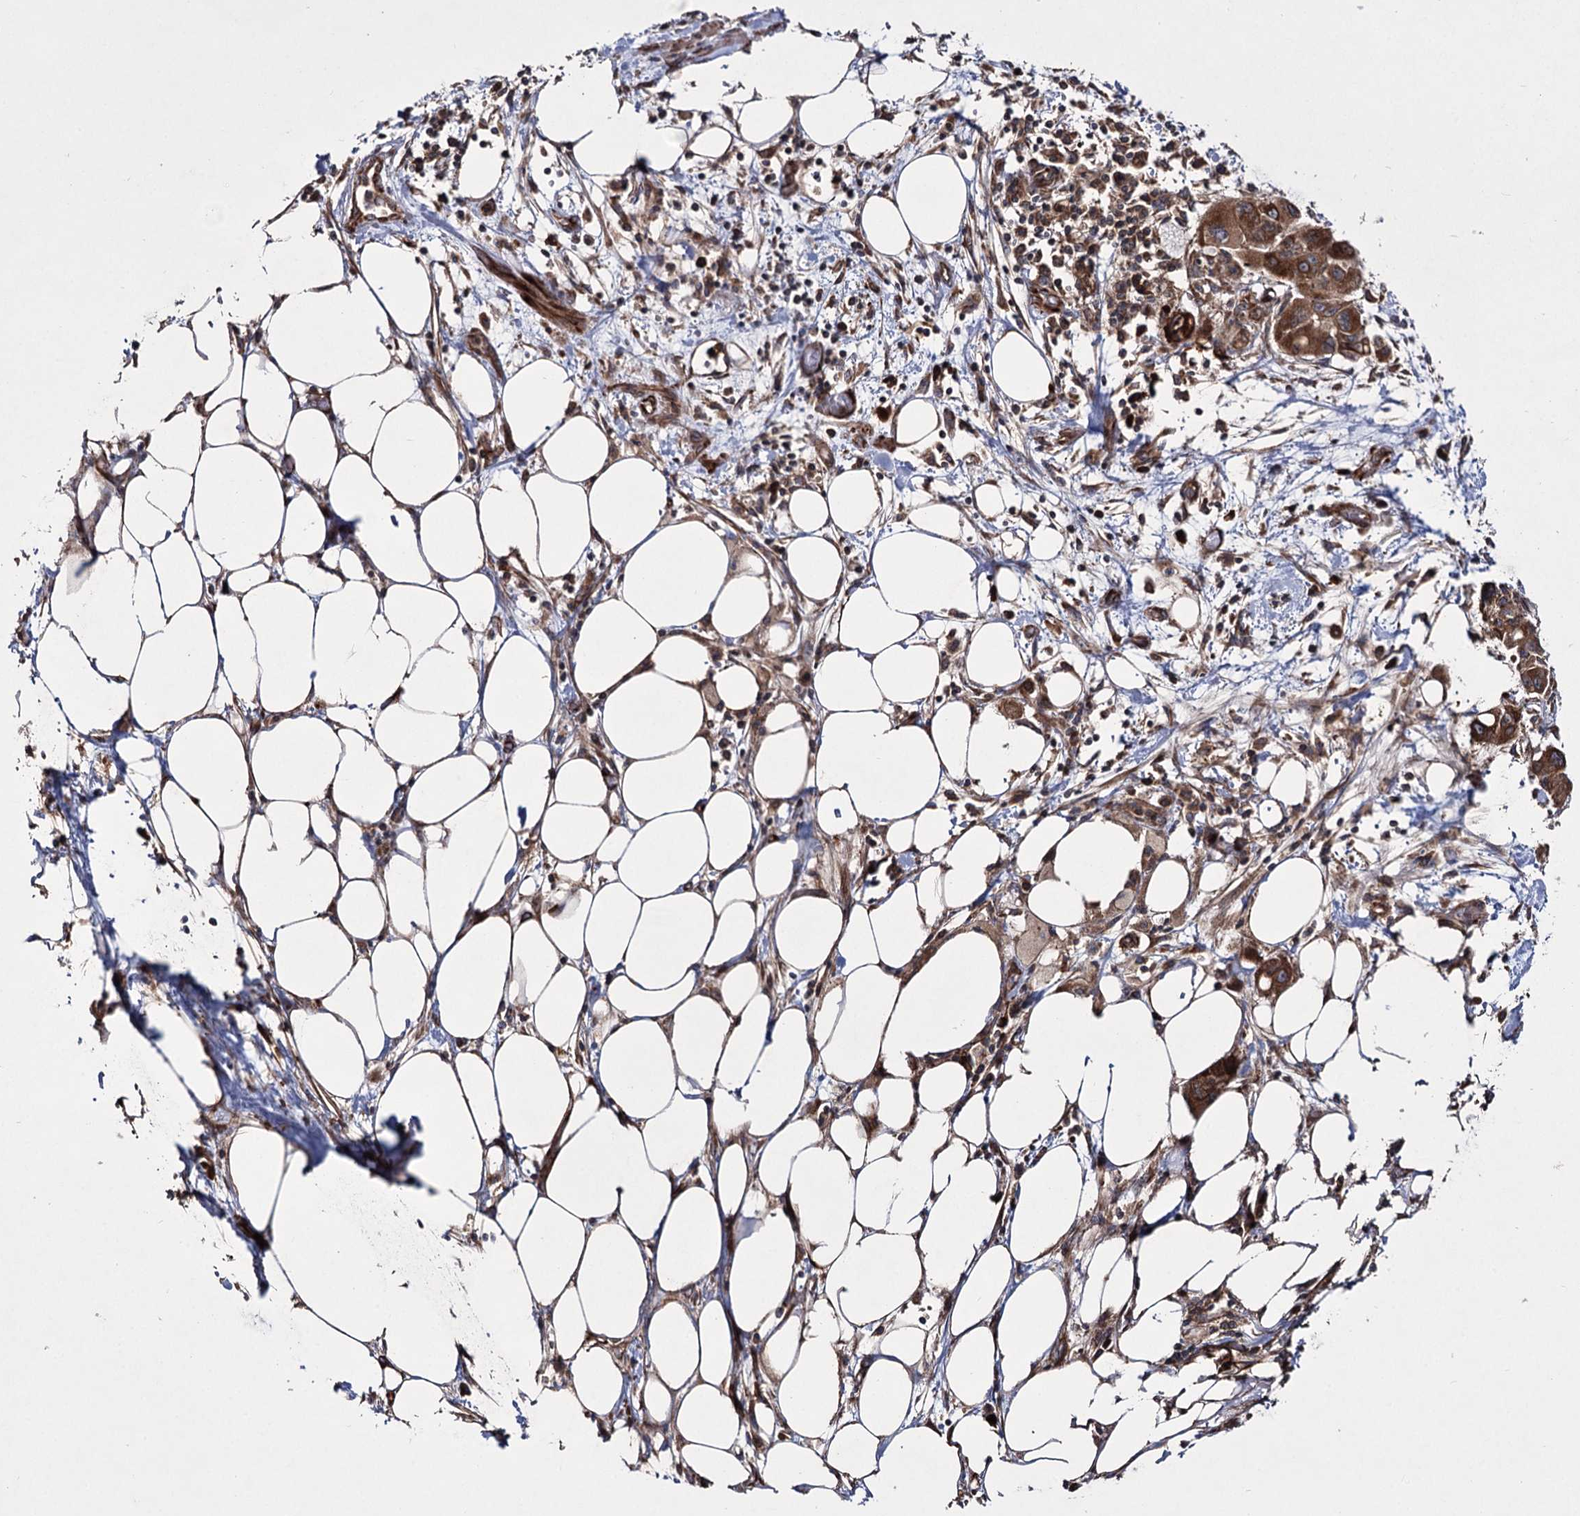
{"staining": {"intensity": "moderate", "quantity": ">75%", "location": "cytoplasmic/membranous"}, "tissue": "pancreatic cancer", "cell_type": "Tumor cells", "image_type": "cancer", "snomed": [{"axis": "morphology", "description": "Adenocarcinoma, NOS"}, {"axis": "topography", "description": "Pancreas"}], "caption": "Human pancreatic cancer (adenocarcinoma) stained for a protein (brown) displays moderate cytoplasmic/membranous positive expression in approximately >75% of tumor cells.", "gene": "HECTD2", "patient": {"sex": "male", "age": 75}}